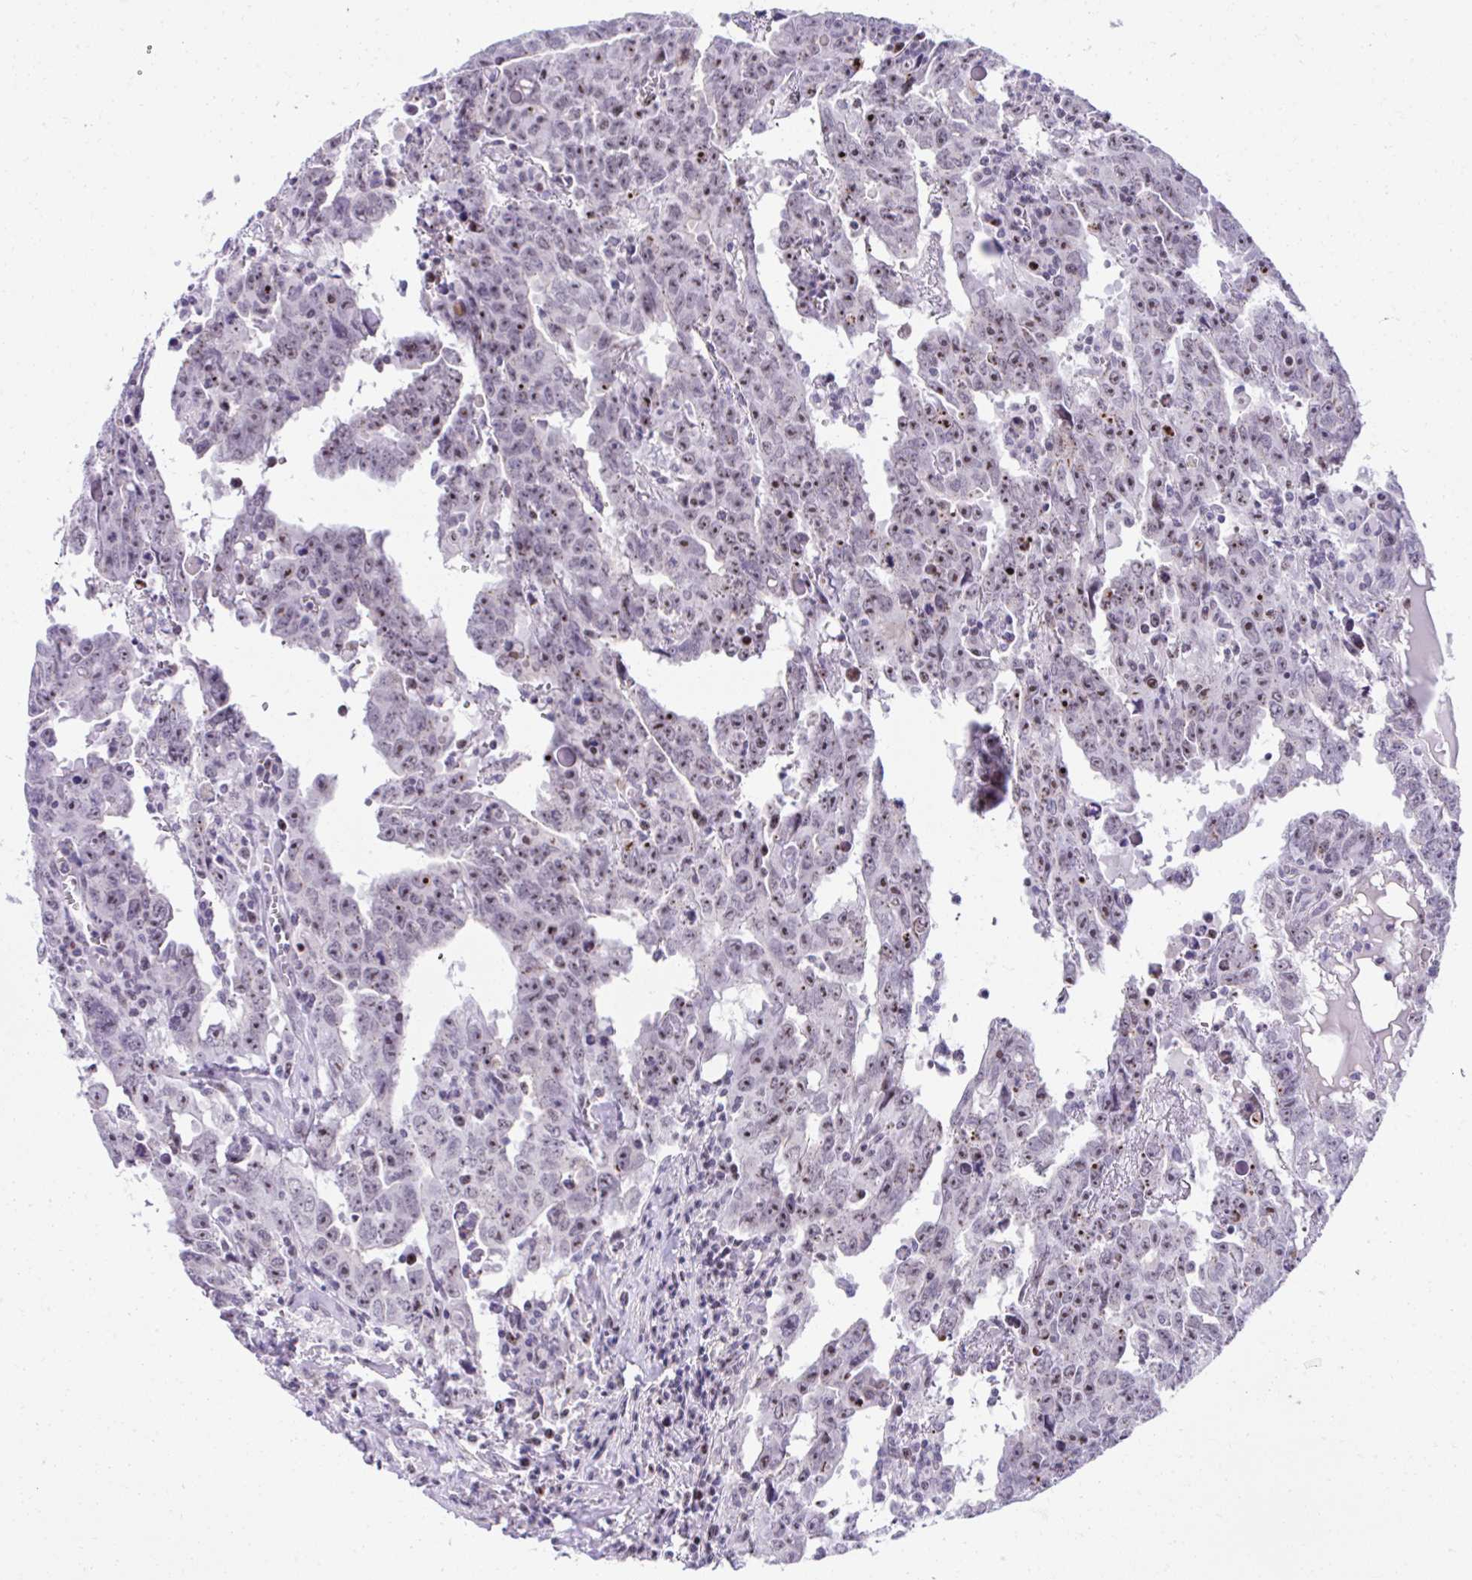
{"staining": {"intensity": "moderate", "quantity": "<25%", "location": "nuclear"}, "tissue": "testis cancer", "cell_type": "Tumor cells", "image_type": "cancer", "snomed": [{"axis": "morphology", "description": "Carcinoma, Embryonal, NOS"}, {"axis": "topography", "description": "Testis"}], "caption": "A photomicrograph showing moderate nuclear positivity in approximately <25% of tumor cells in testis embryonal carcinoma, as visualized by brown immunohistochemical staining.", "gene": "CEP72", "patient": {"sex": "male", "age": 22}}